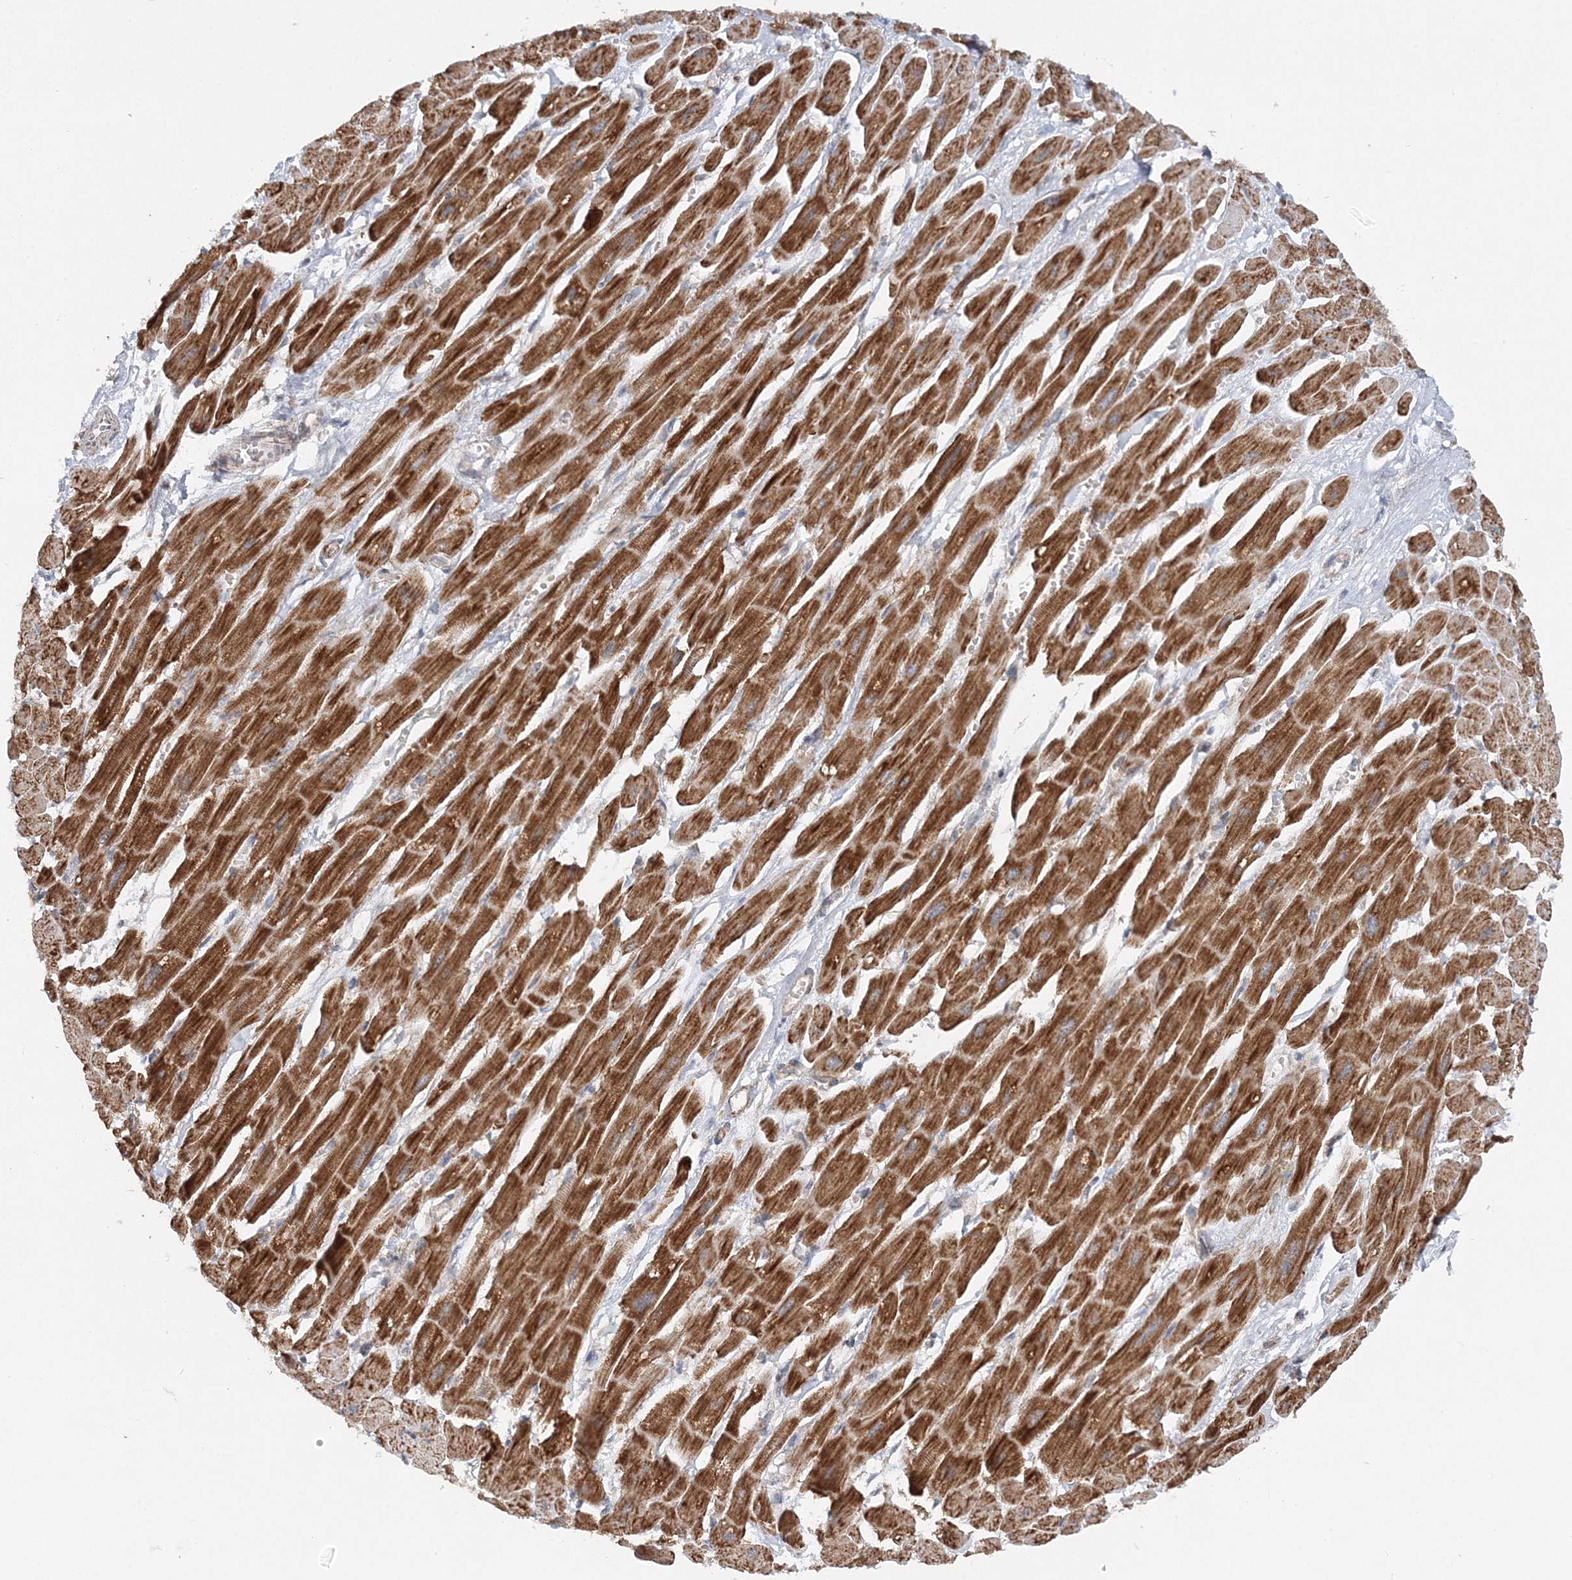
{"staining": {"intensity": "strong", "quantity": ">75%", "location": "cytoplasmic/membranous"}, "tissue": "heart muscle", "cell_type": "Cardiomyocytes", "image_type": "normal", "snomed": [{"axis": "morphology", "description": "Normal tissue, NOS"}, {"axis": "topography", "description": "Heart"}], "caption": "A histopathology image of human heart muscle stained for a protein reveals strong cytoplasmic/membranous brown staining in cardiomyocytes. (Stains: DAB in brown, nuclei in blue, Microscopy: brightfield microscopy at high magnification).", "gene": "RAB11FIP2", "patient": {"sex": "female", "age": 54}}